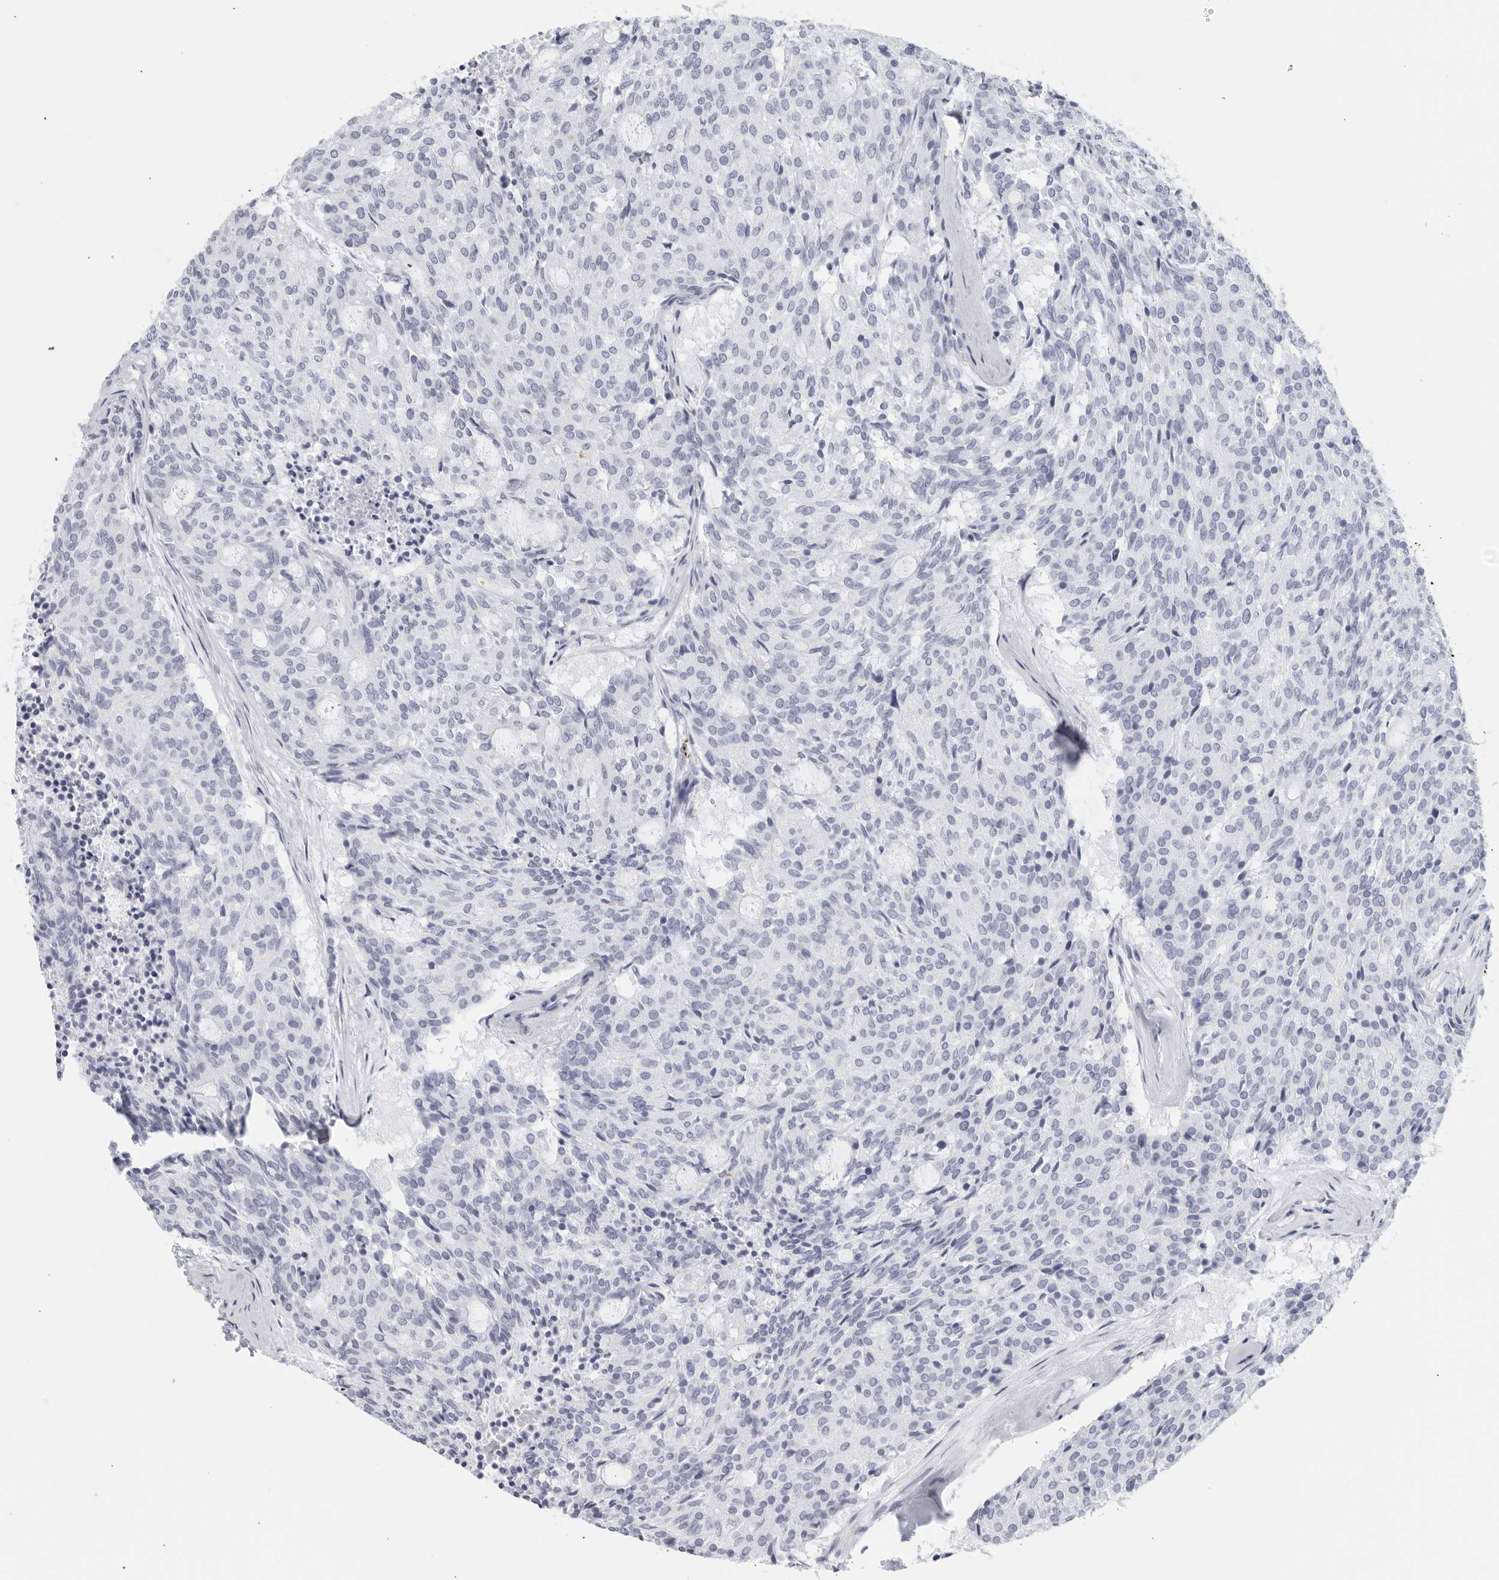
{"staining": {"intensity": "negative", "quantity": "none", "location": "none"}, "tissue": "carcinoid", "cell_type": "Tumor cells", "image_type": "cancer", "snomed": [{"axis": "morphology", "description": "Carcinoid, malignant, NOS"}, {"axis": "topography", "description": "Pancreas"}], "caption": "Image shows no significant protein positivity in tumor cells of carcinoid.", "gene": "FGG", "patient": {"sex": "female", "age": 54}}